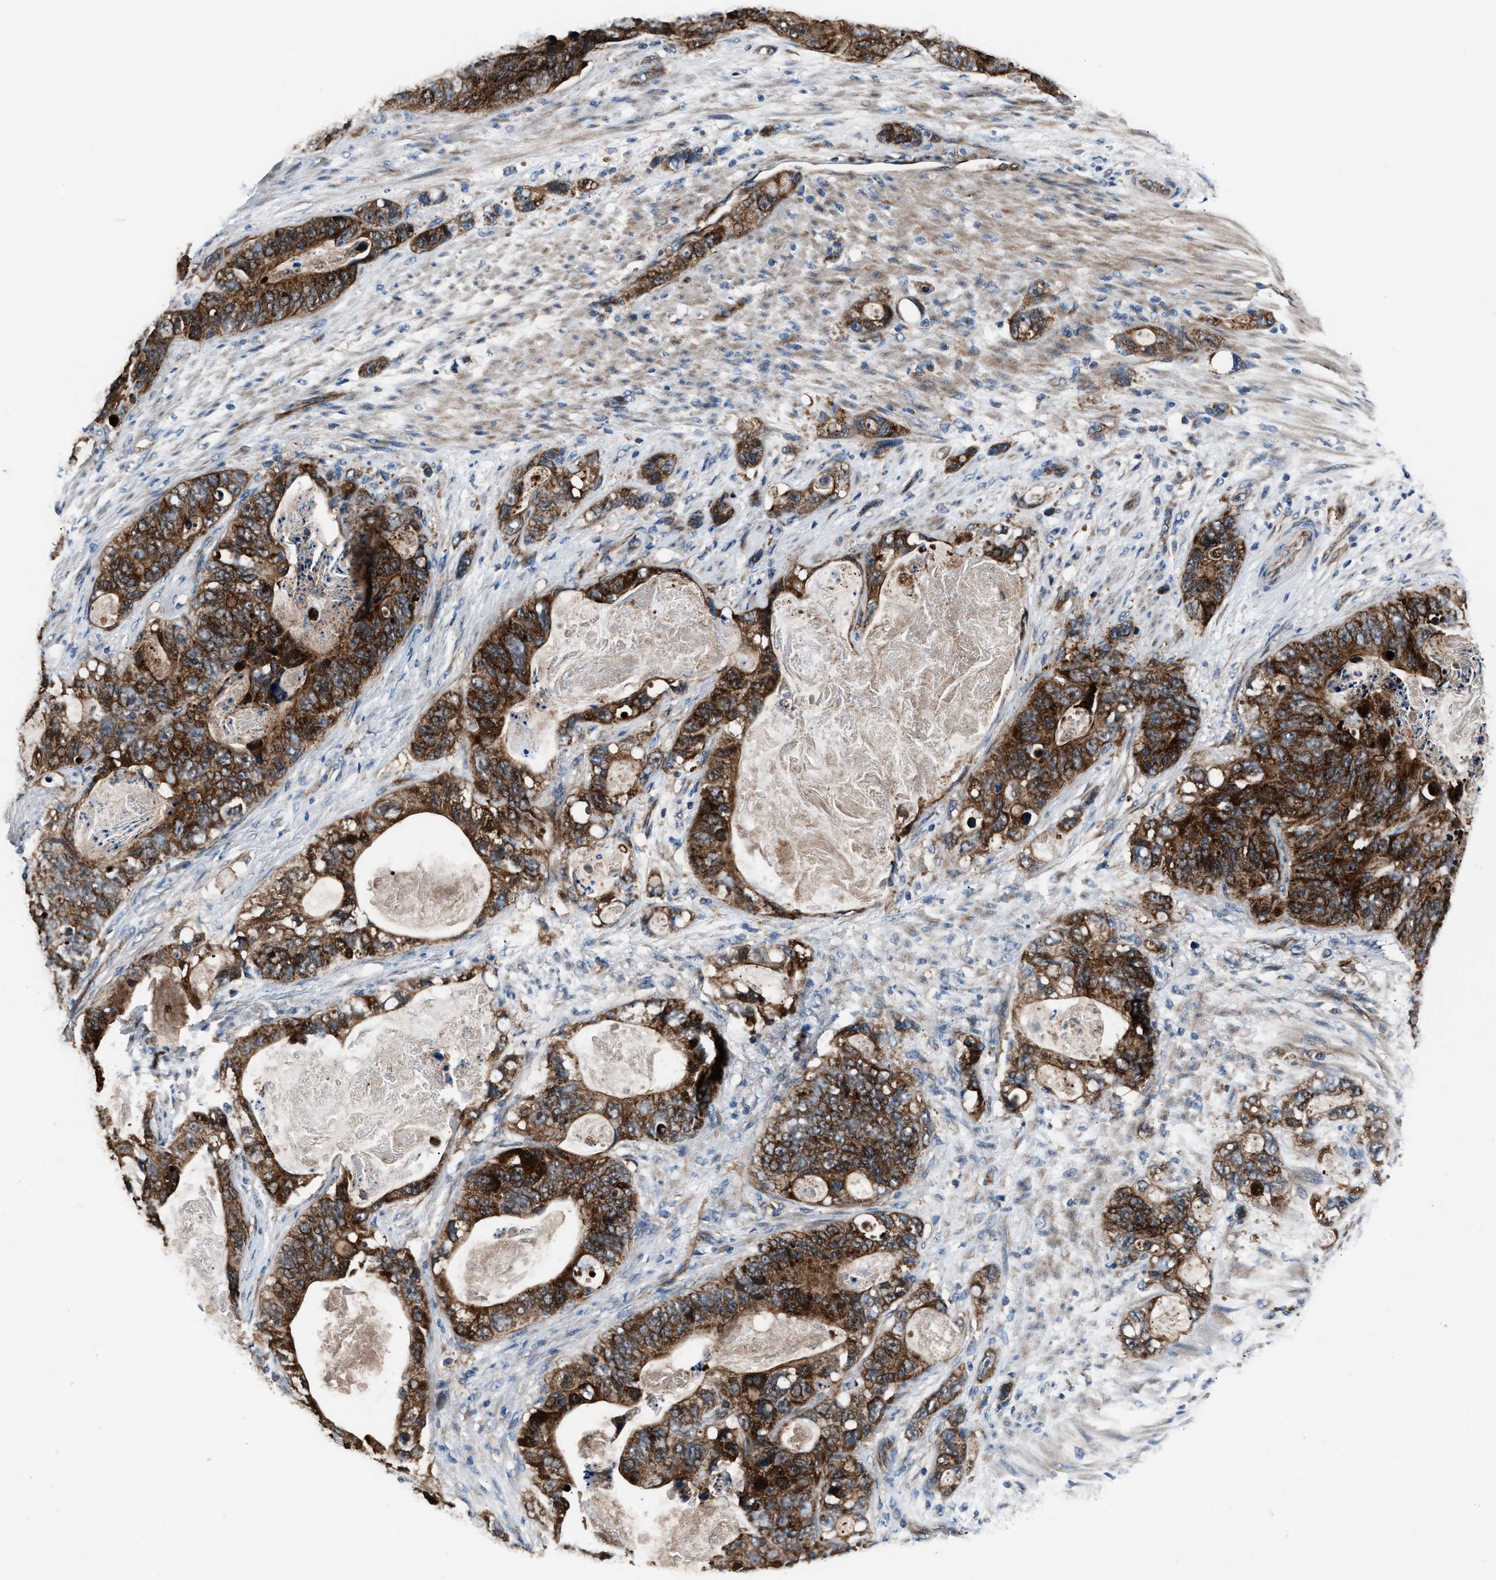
{"staining": {"intensity": "strong", "quantity": ">75%", "location": "cytoplasmic/membranous"}, "tissue": "stomach cancer", "cell_type": "Tumor cells", "image_type": "cancer", "snomed": [{"axis": "morphology", "description": "Normal tissue, NOS"}, {"axis": "morphology", "description": "Adenocarcinoma, NOS"}, {"axis": "topography", "description": "Stomach"}], "caption": "A brown stain shows strong cytoplasmic/membranous expression of a protein in stomach cancer (adenocarcinoma) tumor cells.", "gene": "GGCT", "patient": {"sex": "female", "age": 89}}